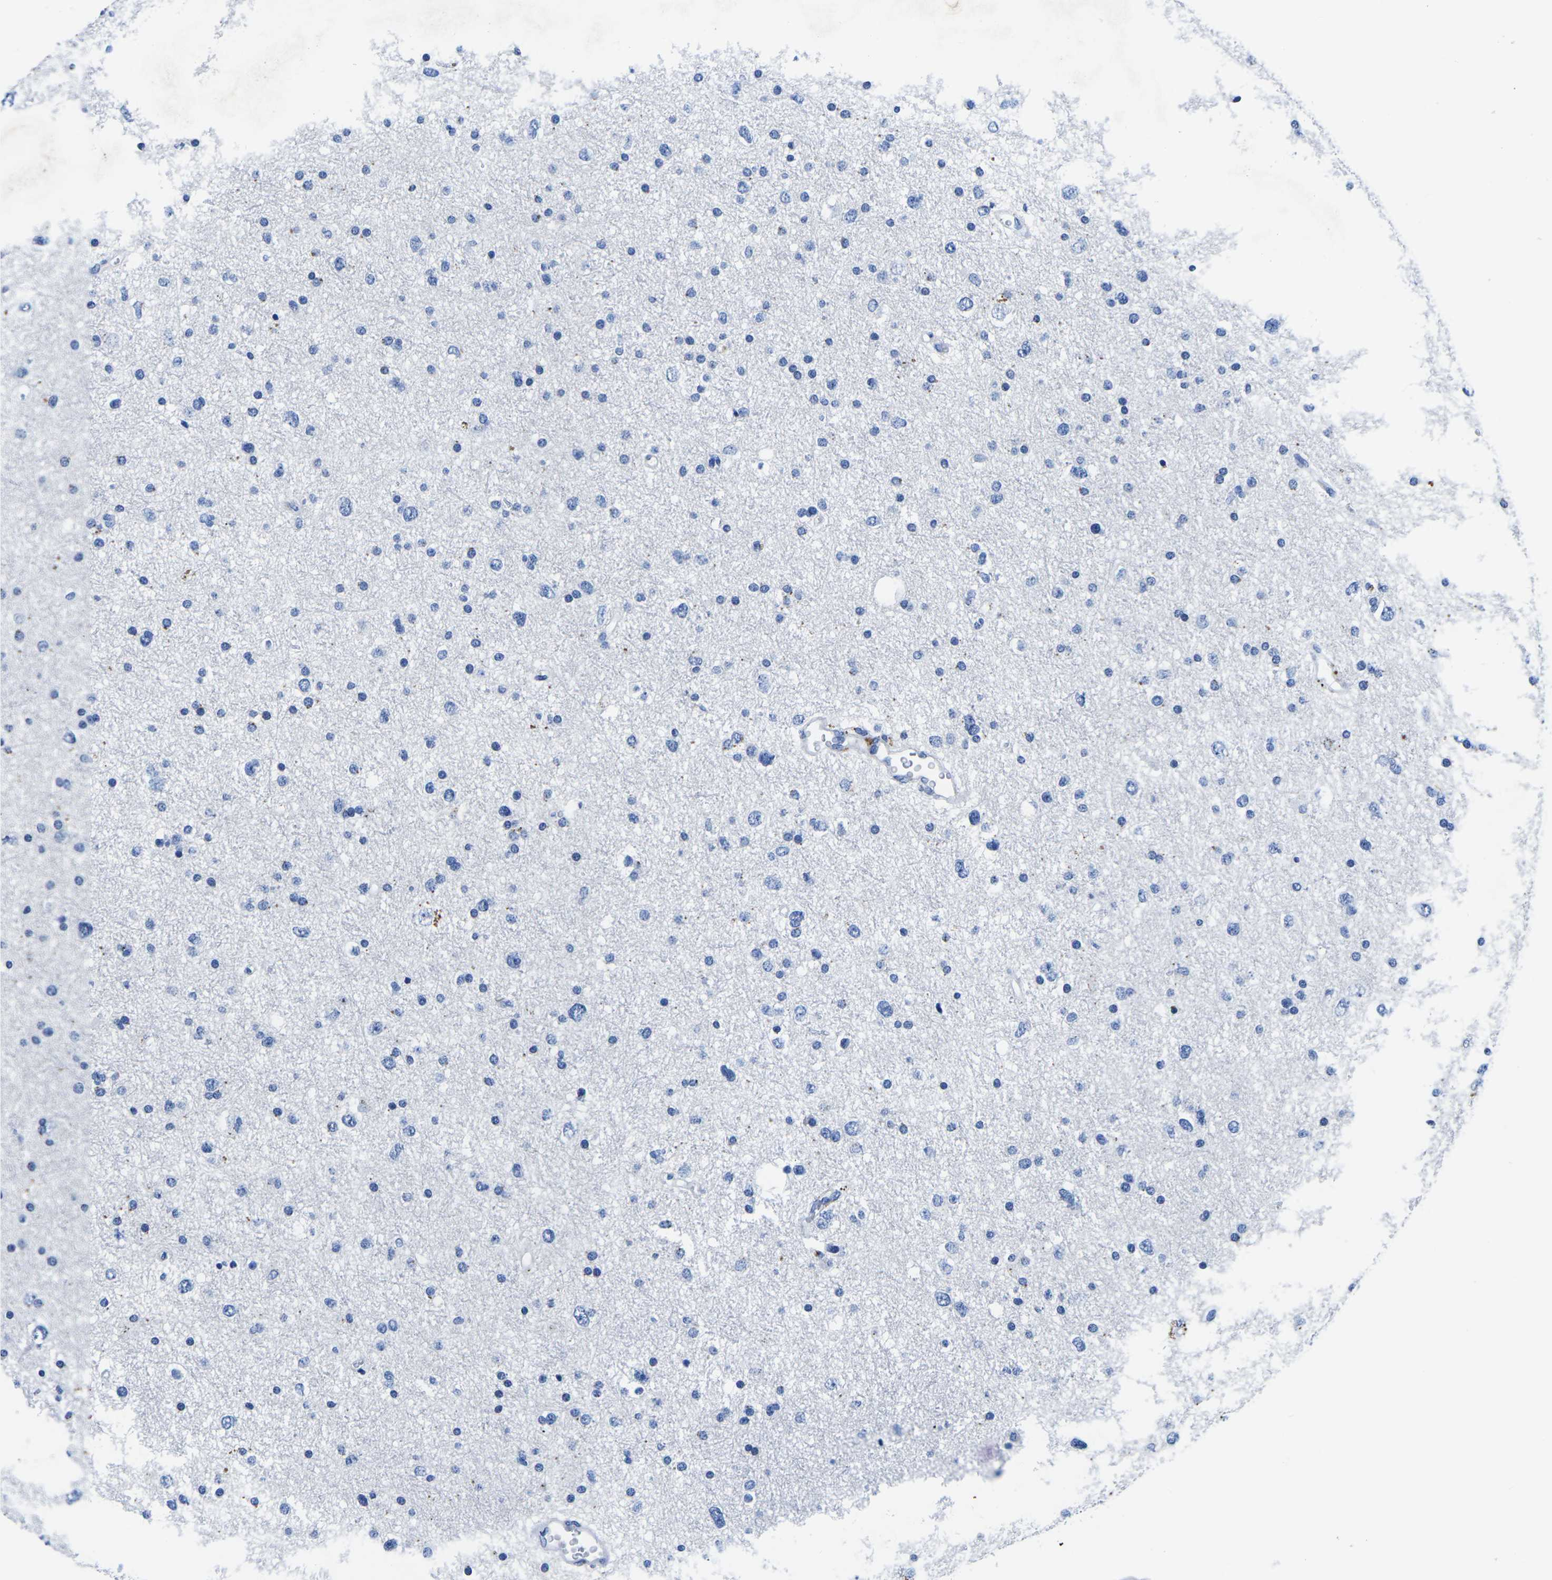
{"staining": {"intensity": "negative", "quantity": "none", "location": "none"}, "tissue": "glioma", "cell_type": "Tumor cells", "image_type": "cancer", "snomed": [{"axis": "morphology", "description": "Glioma, malignant, Low grade"}, {"axis": "topography", "description": "Brain"}], "caption": "Immunohistochemical staining of human glioma shows no significant positivity in tumor cells.", "gene": "CTSW", "patient": {"sex": "female", "age": 37}}